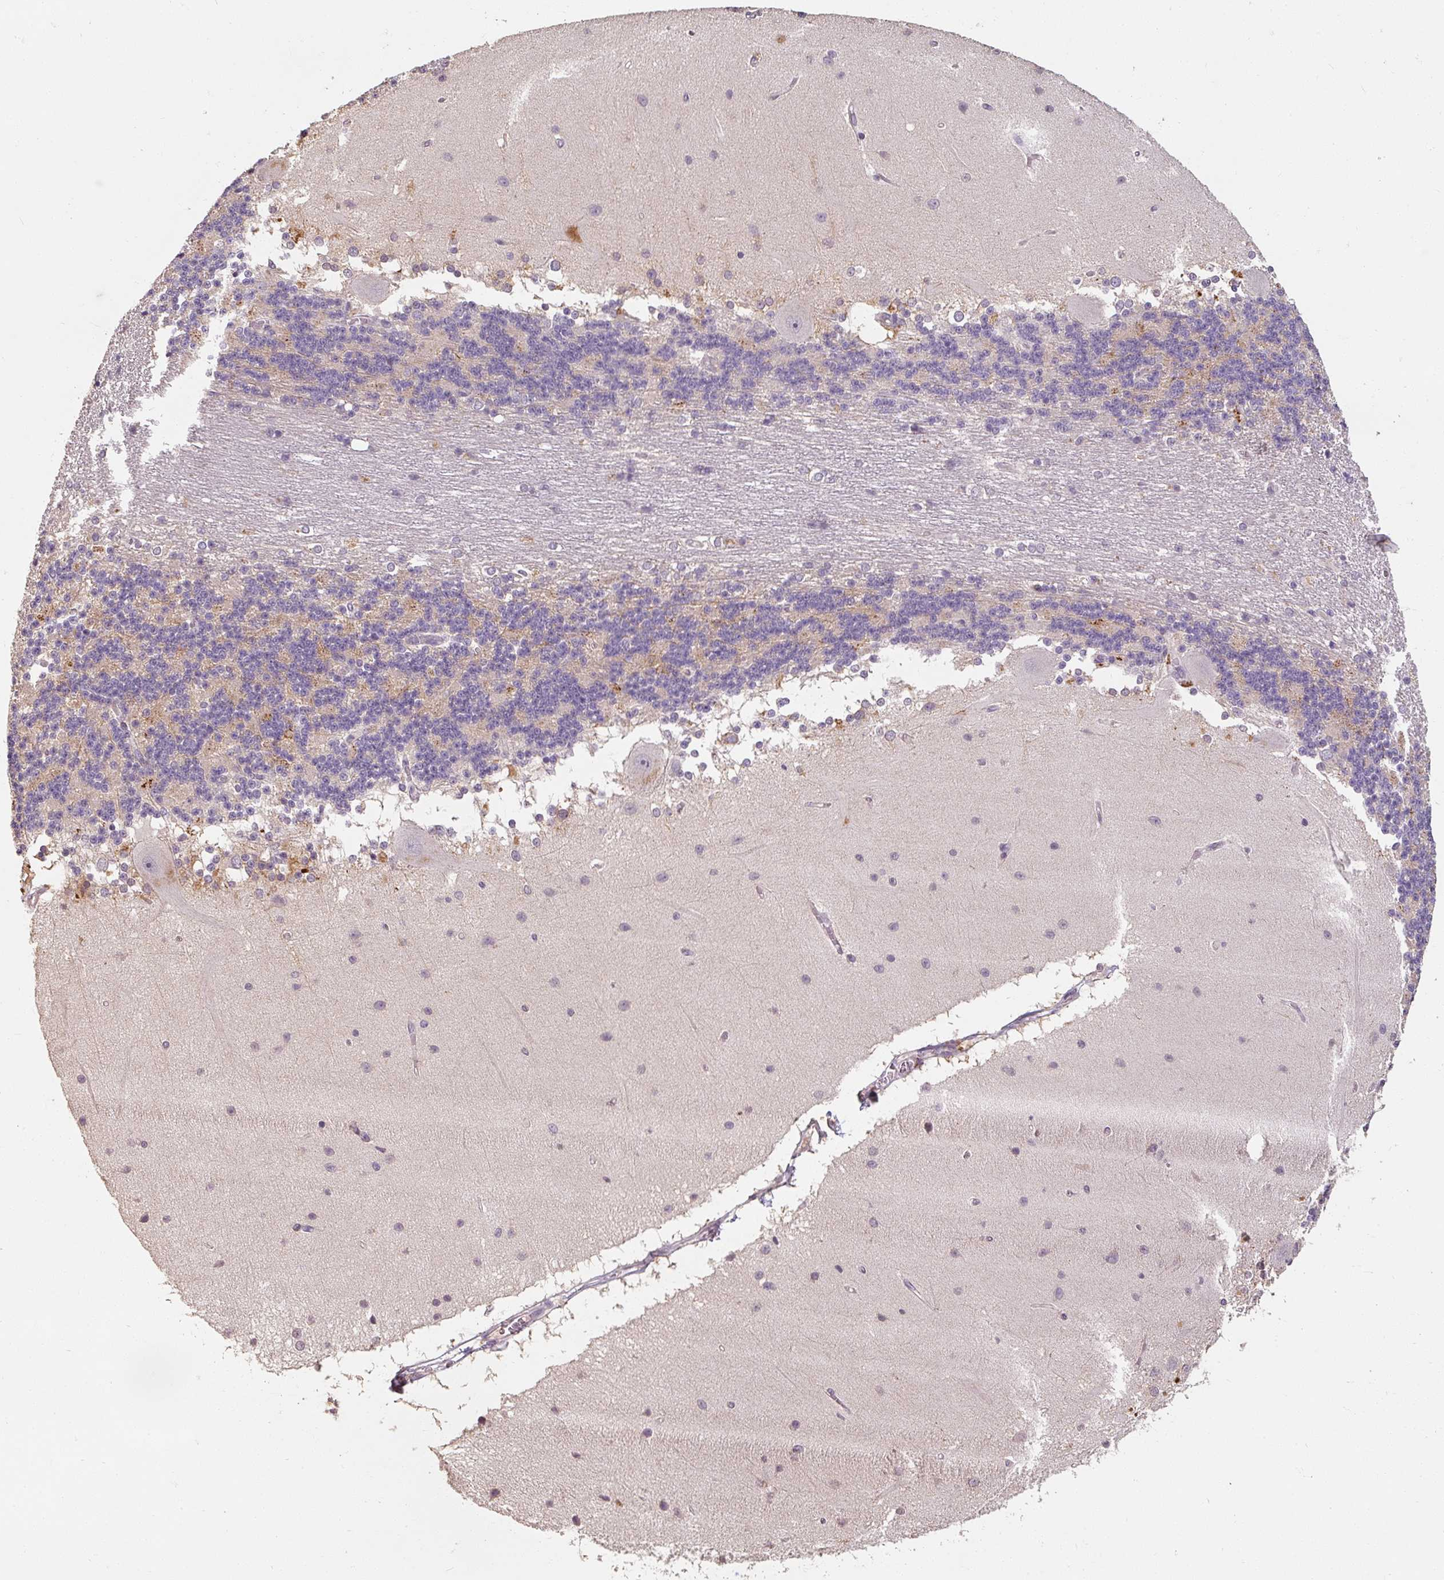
{"staining": {"intensity": "moderate", "quantity": "<25%", "location": "cytoplasmic/membranous"}, "tissue": "cerebellum", "cell_type": "Cells in granular layer", "image_type": "normal", "snomed": [{"axis": "morphology", "description": "Normal tissue, NOS"}, {"axis": "topography", "description": "Cerebellum"}], "caption": "Immunohistochemistry (IHC) of normal cerebellum exhibits low levels of moderate cytoplasmic/membranous staining in approximately <25% of cells in granular layer. The staining was performed using DAB (3,3'-diaminobenzidine), with brown indicating positive protein expression. Nuclei are stained blue with hematoxylin.", "gene": "CFAP65", "patient": {"sex": "female", "age": 54}}